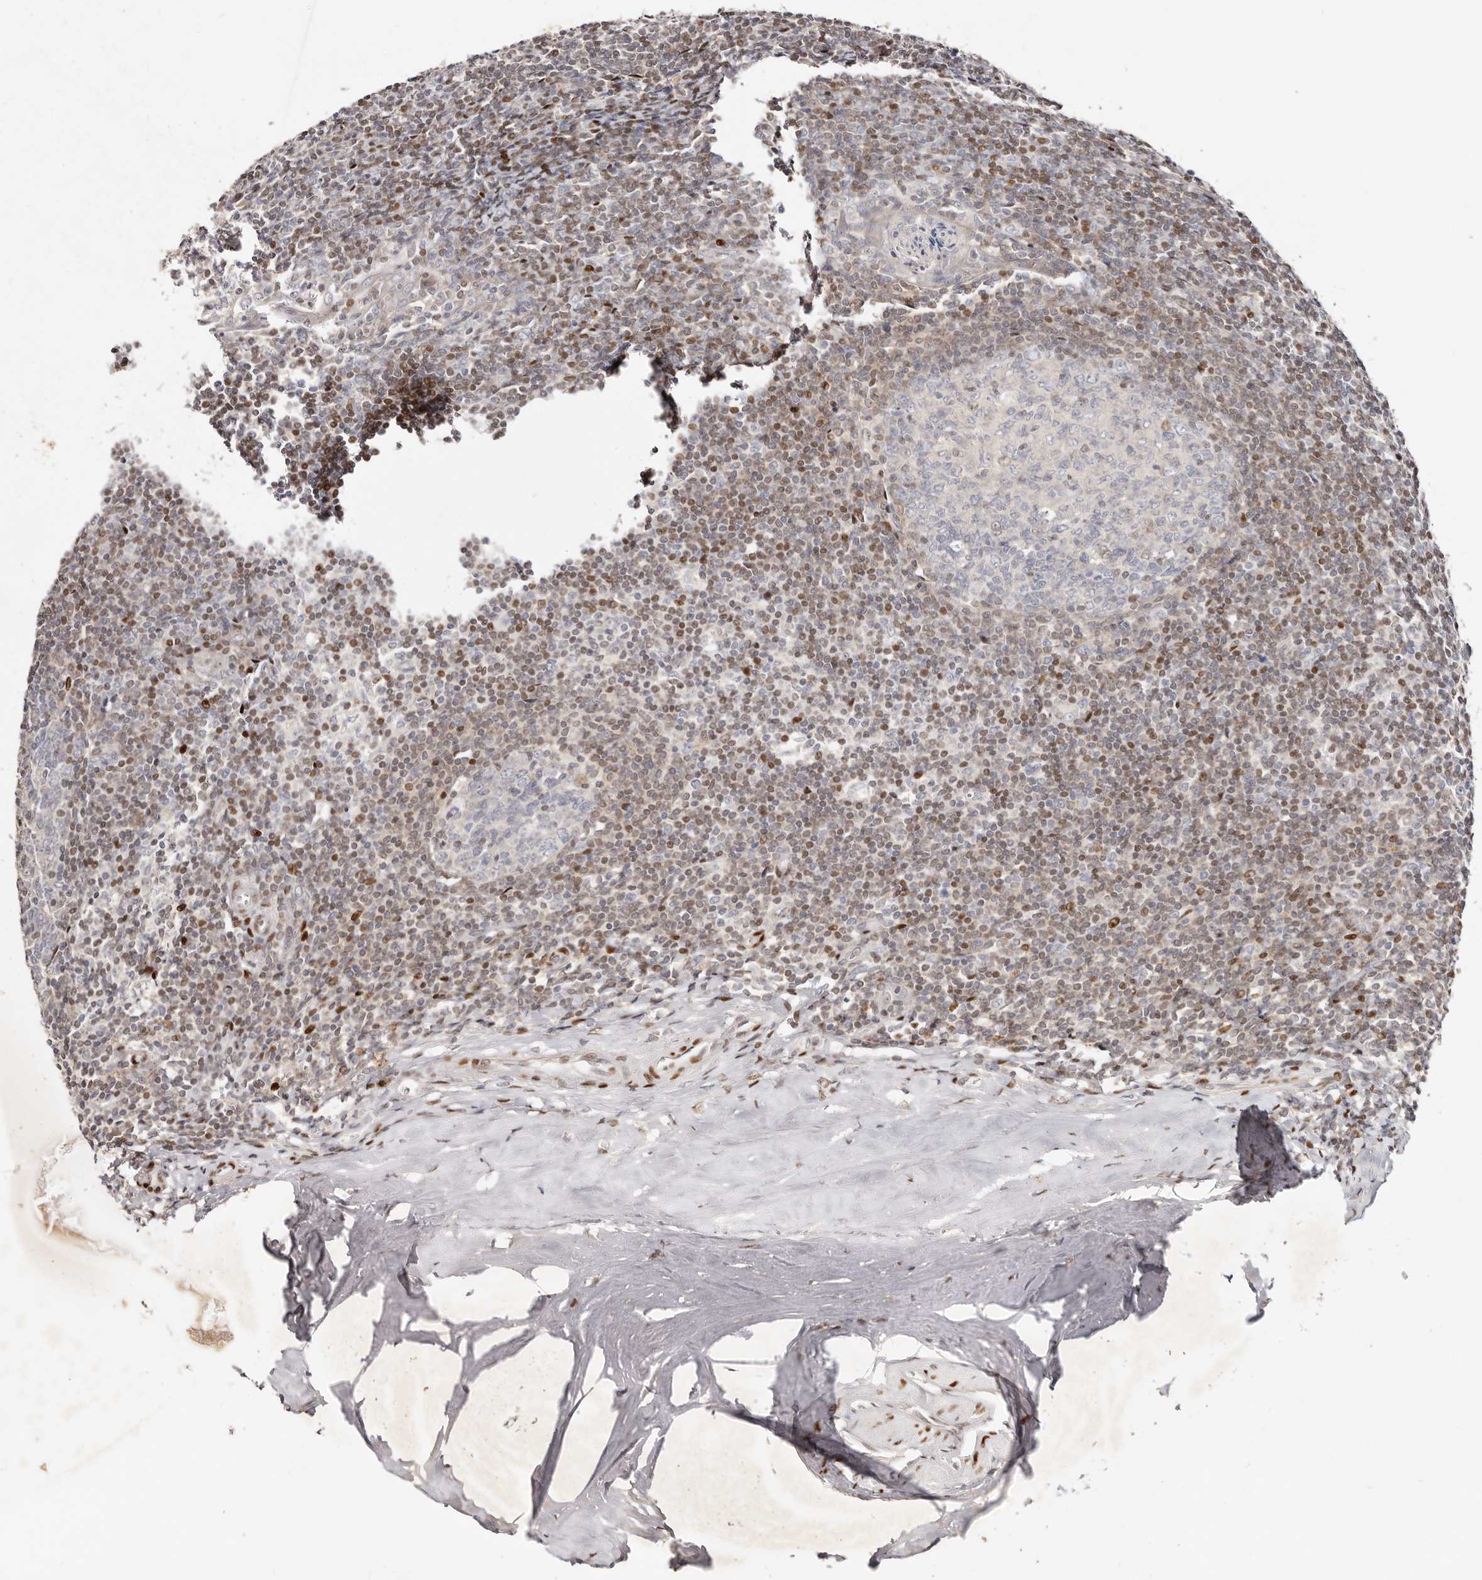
{"staining": {"intensity": "negative", "quantity": "none", "location": "none"}, "tissue": "tonsil", "cell_type": "Germinal center cells", "image_type": "normal", "snomed": [{"axis": "morphology", "description": "Normal tissue, NOS"}, {"axis": "topography", "description": "Tonsil"}], "caption": "Immunohistochemistry histopathology image of benign tonsil stained for a protein (brown), which exhibits no positivity in germinal center cells.", "gene": "IQGAP3", "patient": {"sex": "male", "age": 37}}